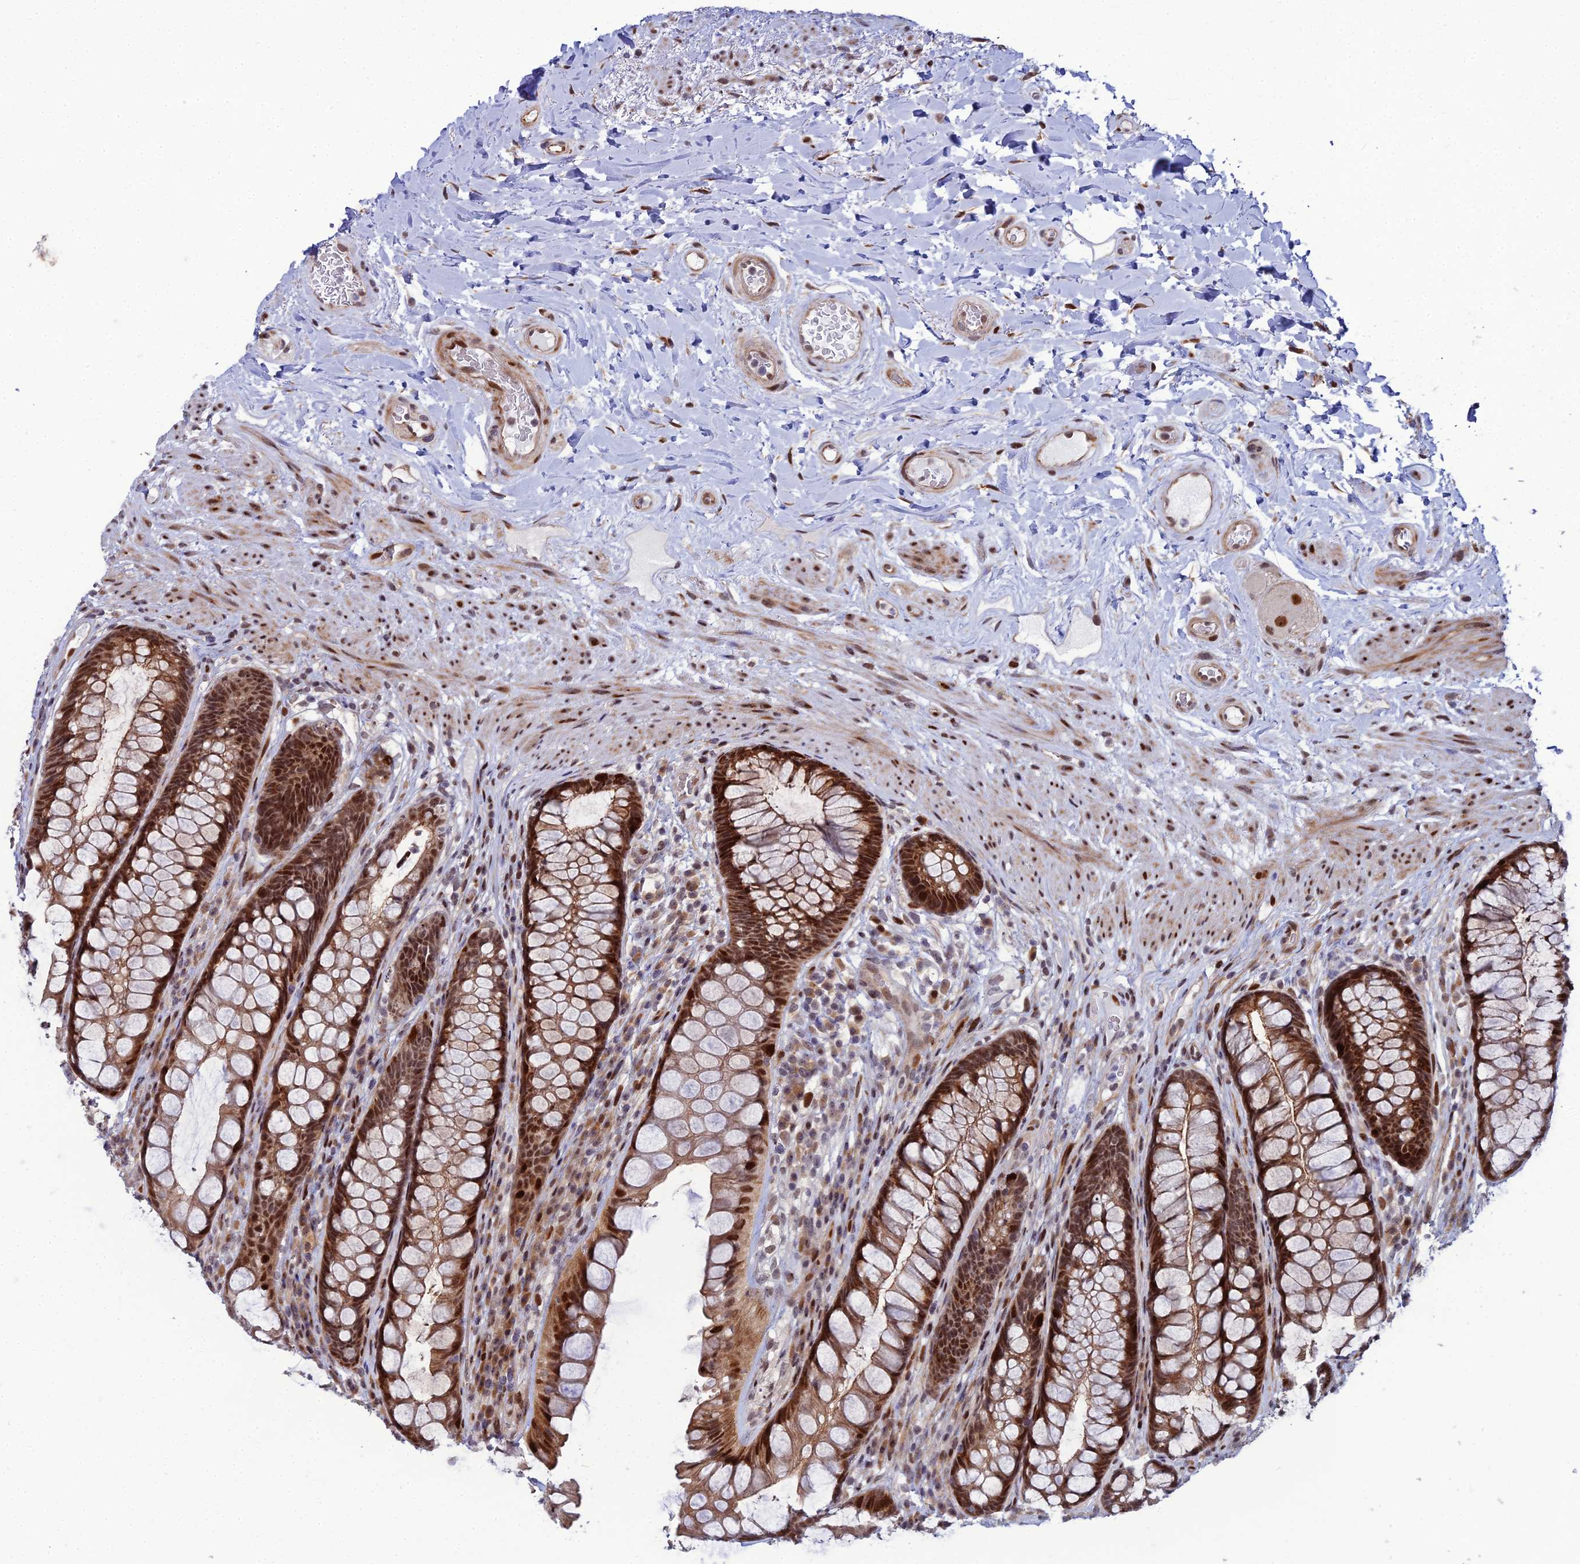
{"staining": {"intensity": "strong", "quantity": ">75%", "location": "cytoplasmic/membranous,nuclear"}, "tissue": "rectum", "cell_type": "Glandular cells", "image_type": "normal", "snomed": [{"axis": "morphology", "description": "Normal tissue, NOS"}, {"axis": "topography", "description": "Rectum"}], "caption": "Rectum stained for a protein displays strong cytoplasmic/membranous,nuclear positivity in glandular cells. Using DAB (3,3'-diaminobenzidine) (brown) and hematoxylin (blue) stains, captured at high magnification using brightfield microscopy.", "gene": "ZNF668", "patient": {"sex": "male", "age": 74}}